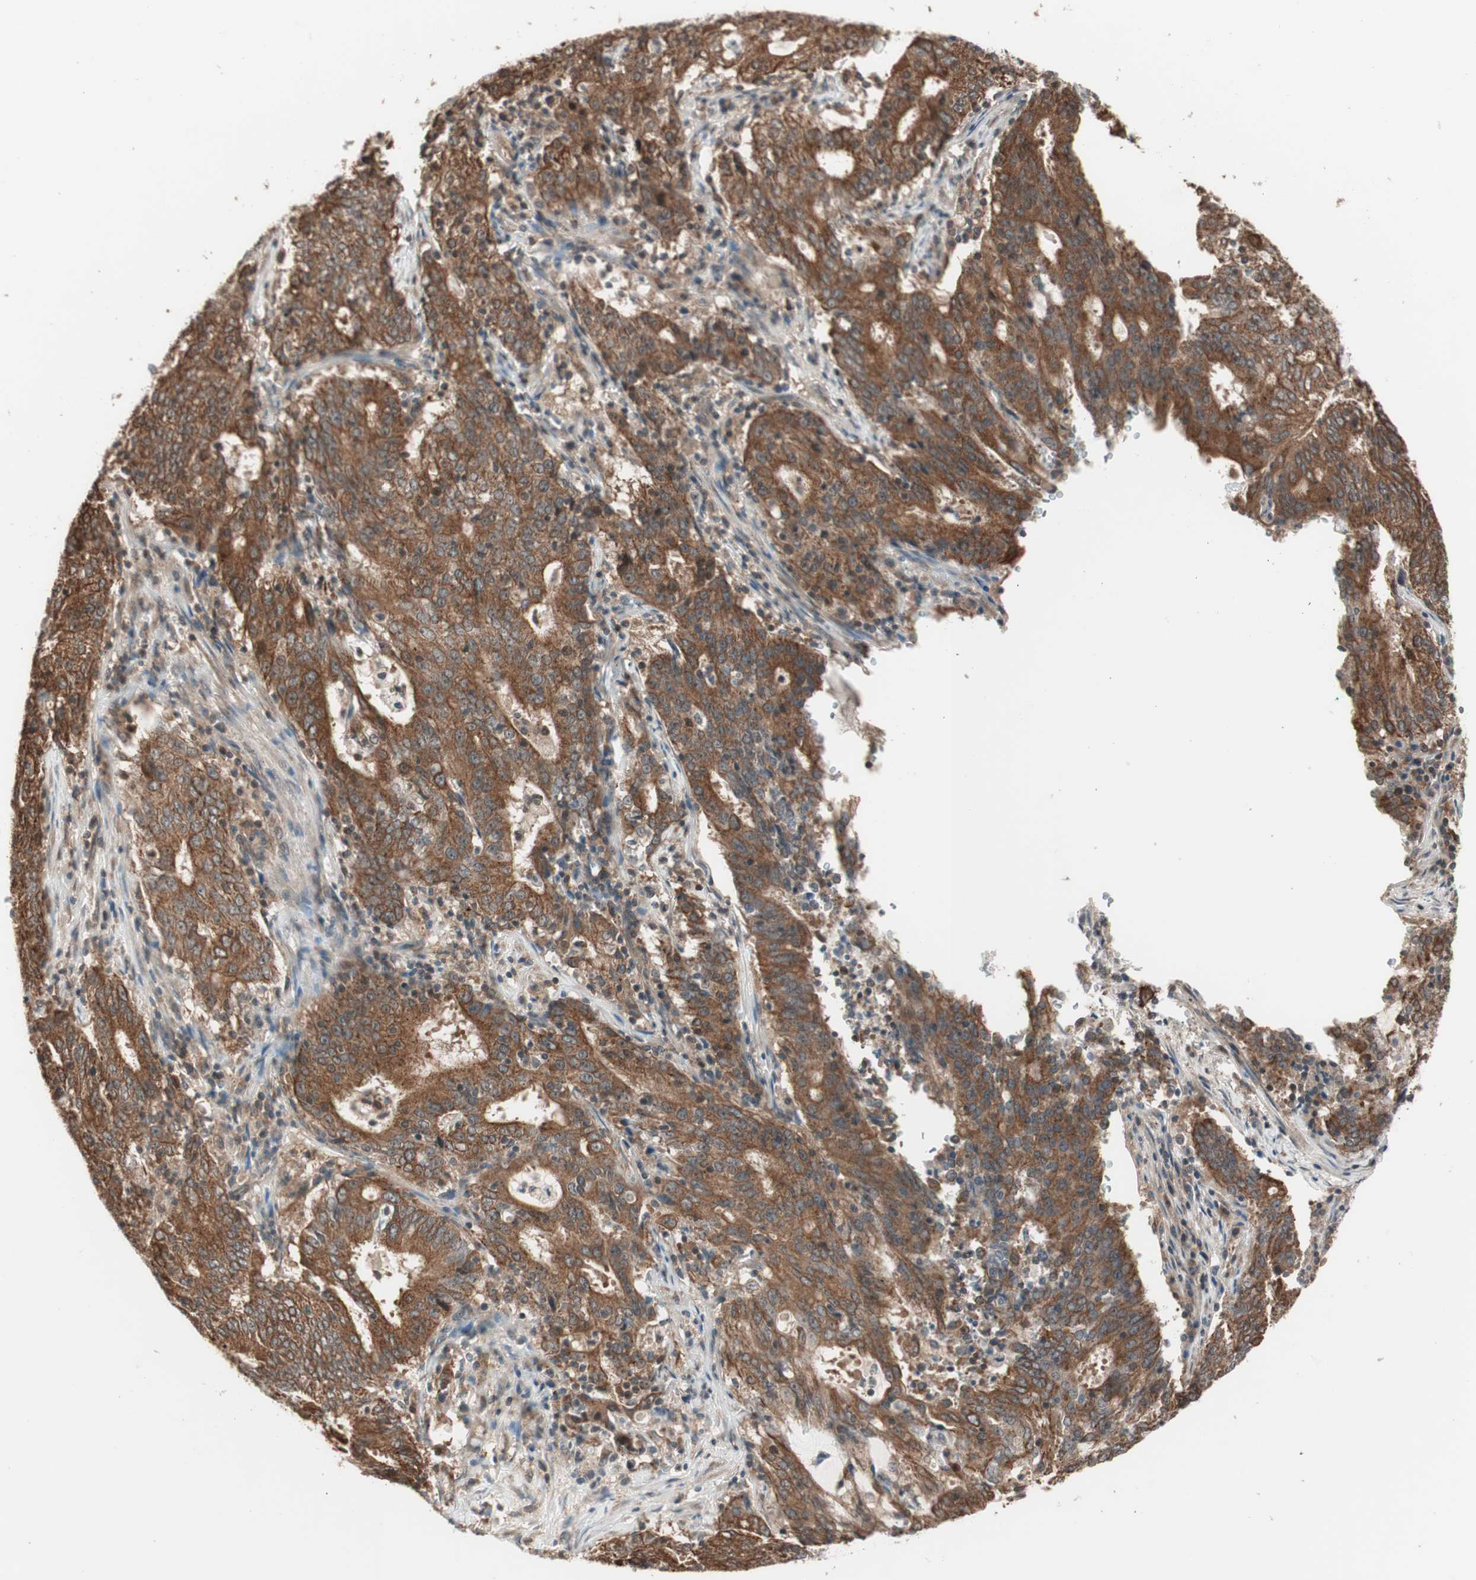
{"staining": {"intensity": "strong", "quantity": ">75%", "location": "cytoplasmic/membranous"}, "tissue": "cervical cancer", "cell_type": "Tumor cells", "image_type": "cancer", "snomed": [{"axis": "morphology", "description": "Adenocarcinoma, NOS"}, {"axis": "topography", "description": "Cervix"}], "caption": "A photomicrograph of cervical cancer stained for a protein displays strong cytoplasmic/membranous brown staining in tumor cells.", "gene": "FBXO5", "patient": {"sex": "female", "age": 44}}